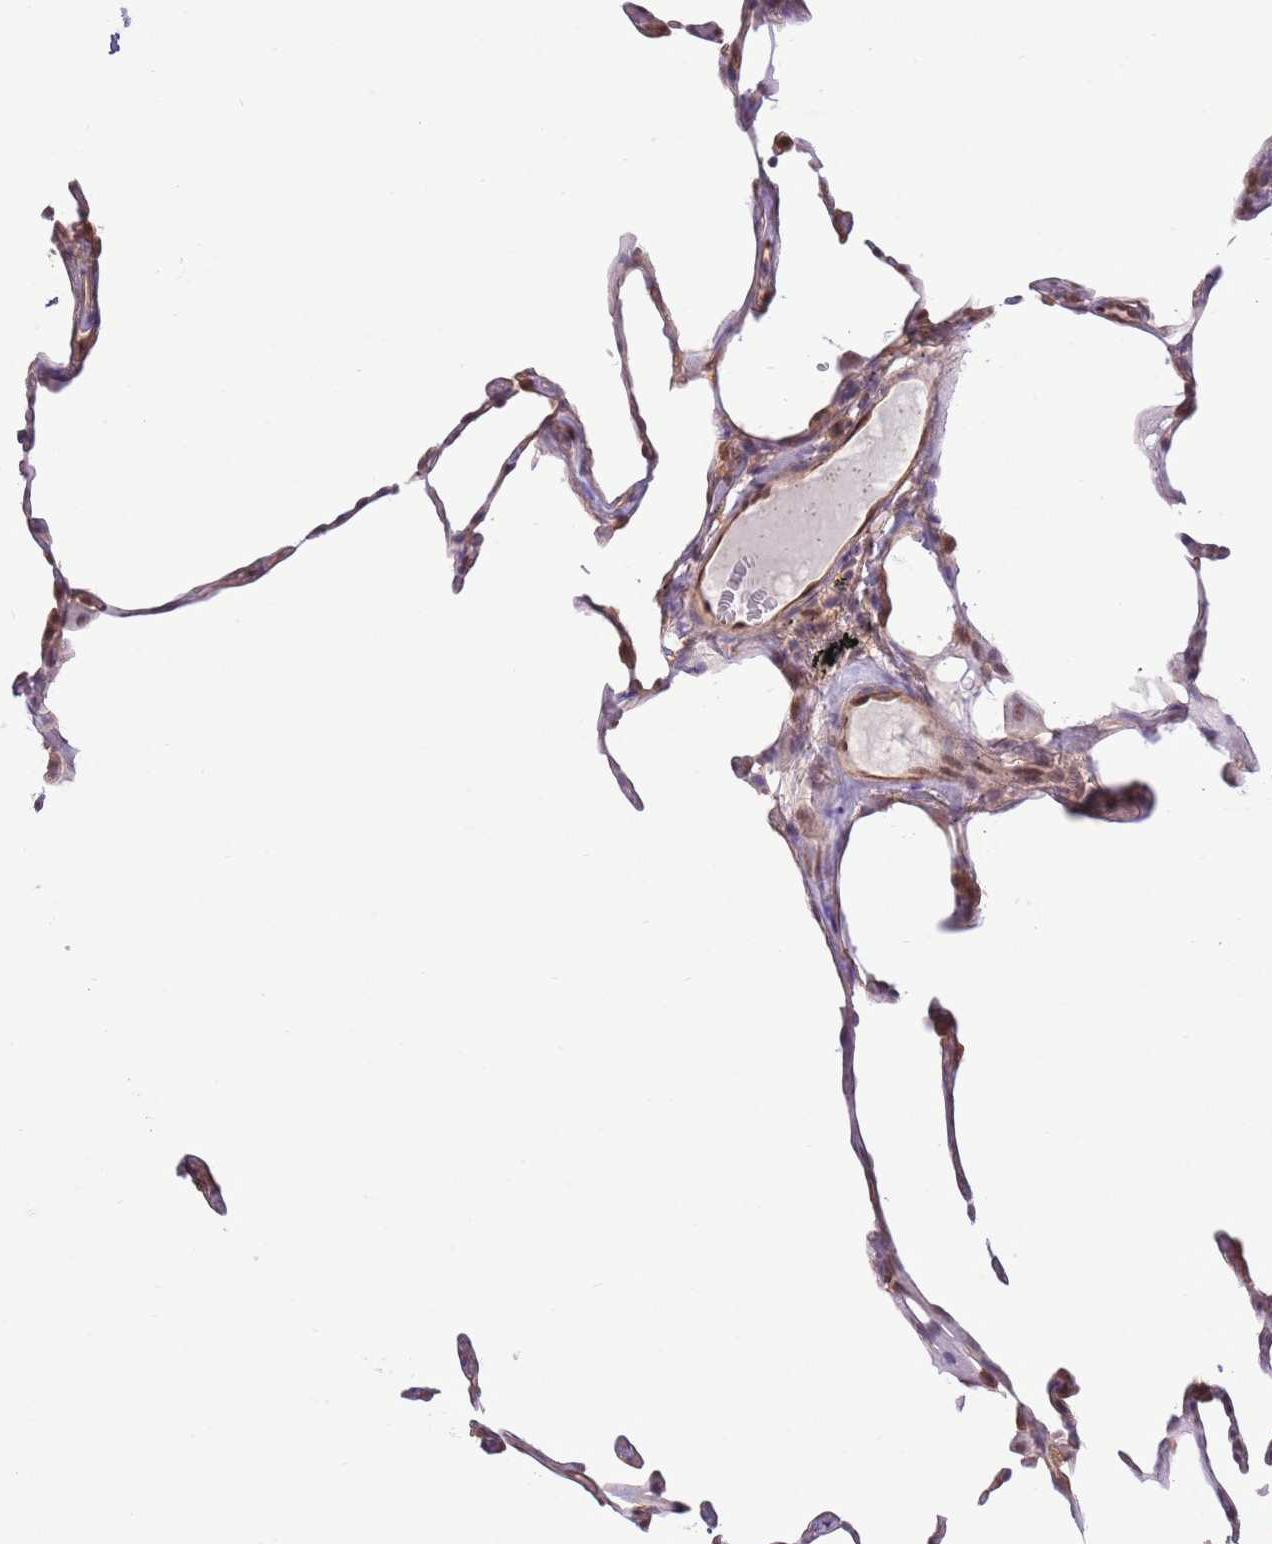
{"staining": {"intensity": "moderate", "quantity": "25%-75%", "location": "nuclear"}, "tissue": "lung", "cell_type": "Alveolar cells", "image_type": "normal", "snomed": [{"axis": "morphology", "description": "Normal tissue, NOS"}, {"axis": "topography", "description": "Lung"}], "caption": "Immunohistochemical staining of benign human lung demonstrates moderate nuclear protein expression in about 25%-75% of alveolar cells. (DAB (3,3'-diaminobenzidine) = brown stain, brightfield microscopy at high magnification).", "gene": "NSFL1C", "patient": {"sex": "female", "age": 57}}